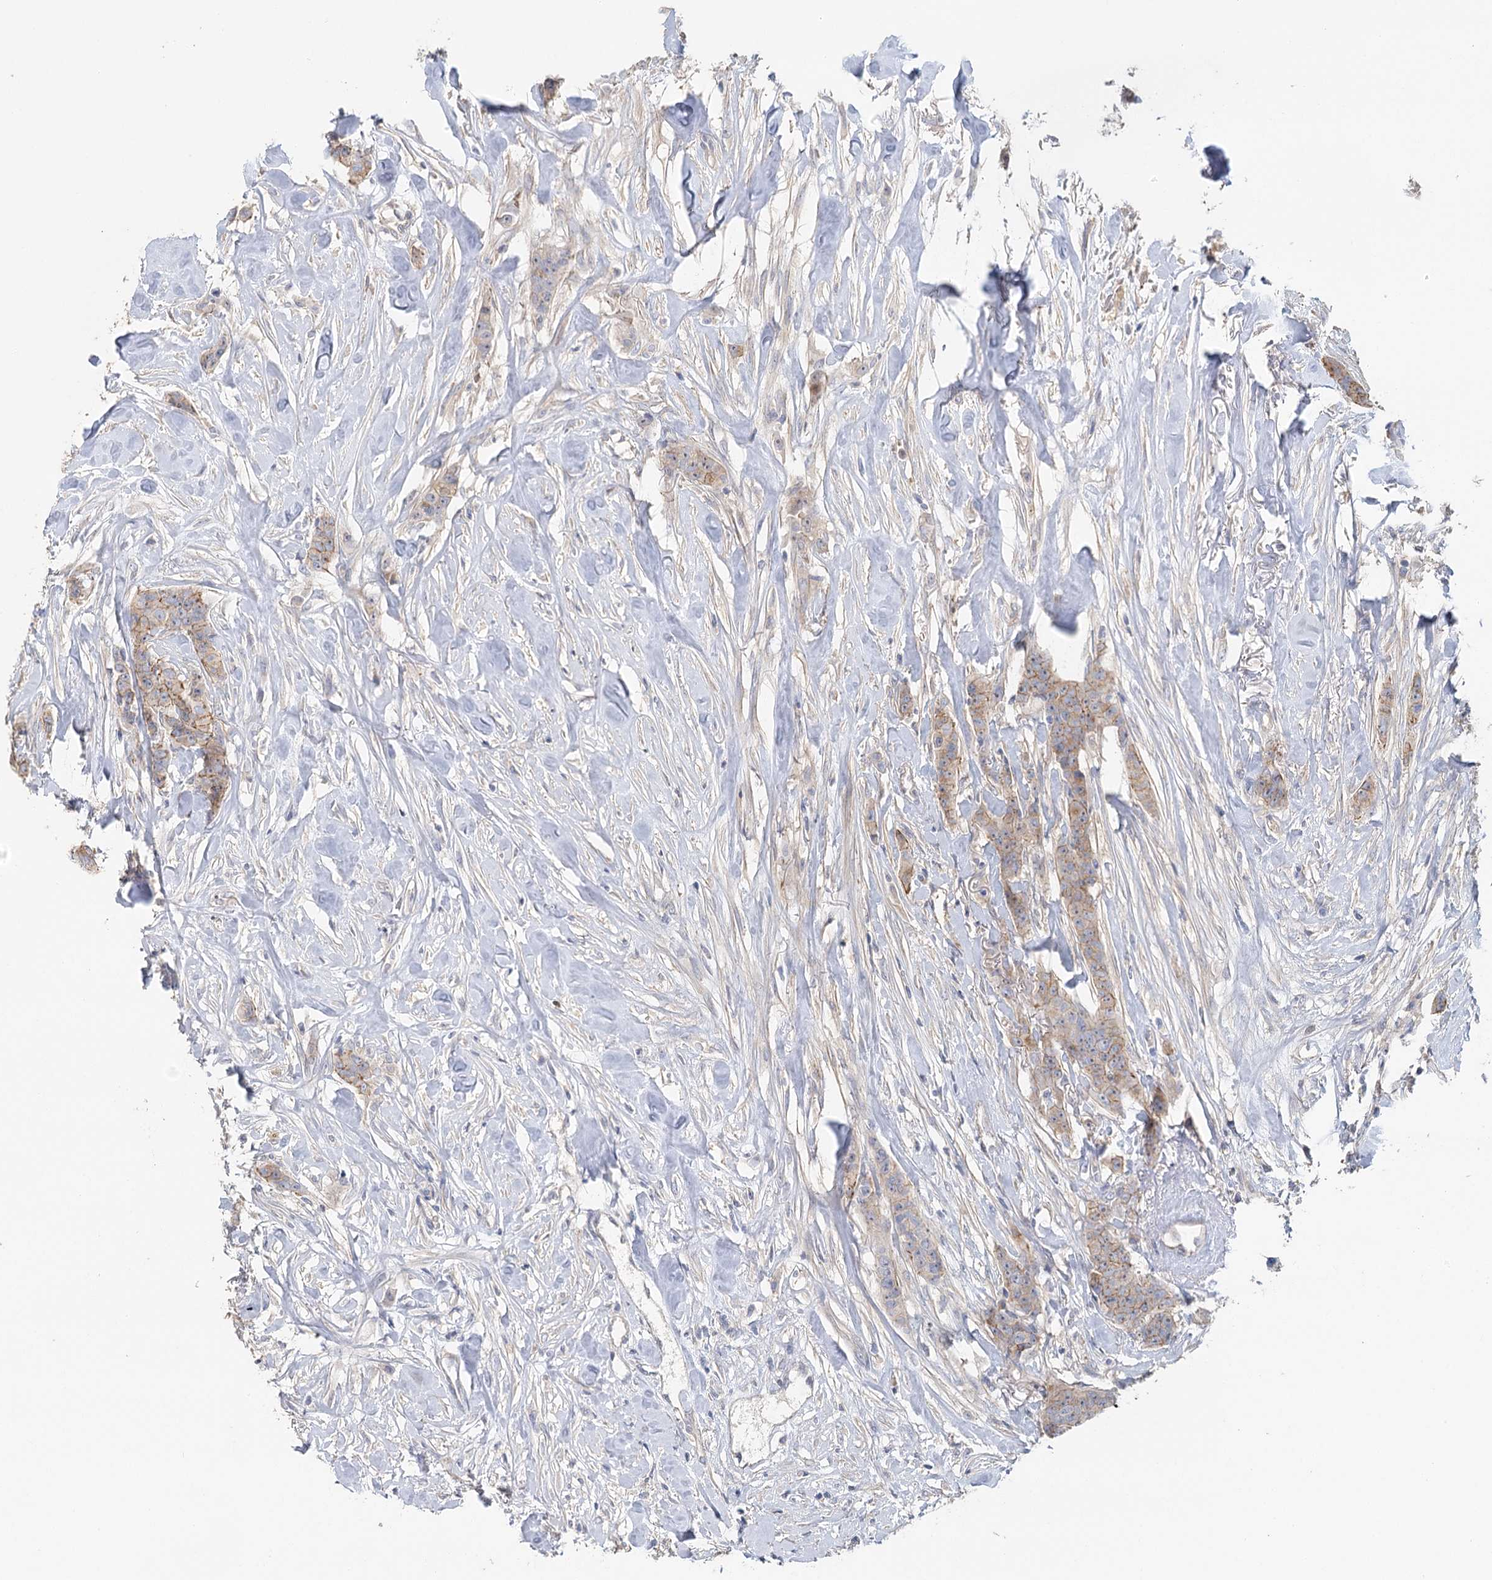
{"staining": {"intensity": "moderate", "quantity": "<25%", "location": "cytoplasmic/membranous"}, "tissue": "breast cancer", "cell_type": "Tumor cells", "image_type": "cancer", "snomed": [{"axis": "morphology", "description": "Duct carcinoma"}, {"axis": "topography", "description": "Breast"}], "caption": "About <25% of tumor cells in infiltrating ductal carcinoma (breast) demonstrate moderate cytoplasmic/membranous protein staining as visualized by brown immunohistochemical staining.", "gene": "EPB41L5", "patient": {"sex": "female", "age": 40}}